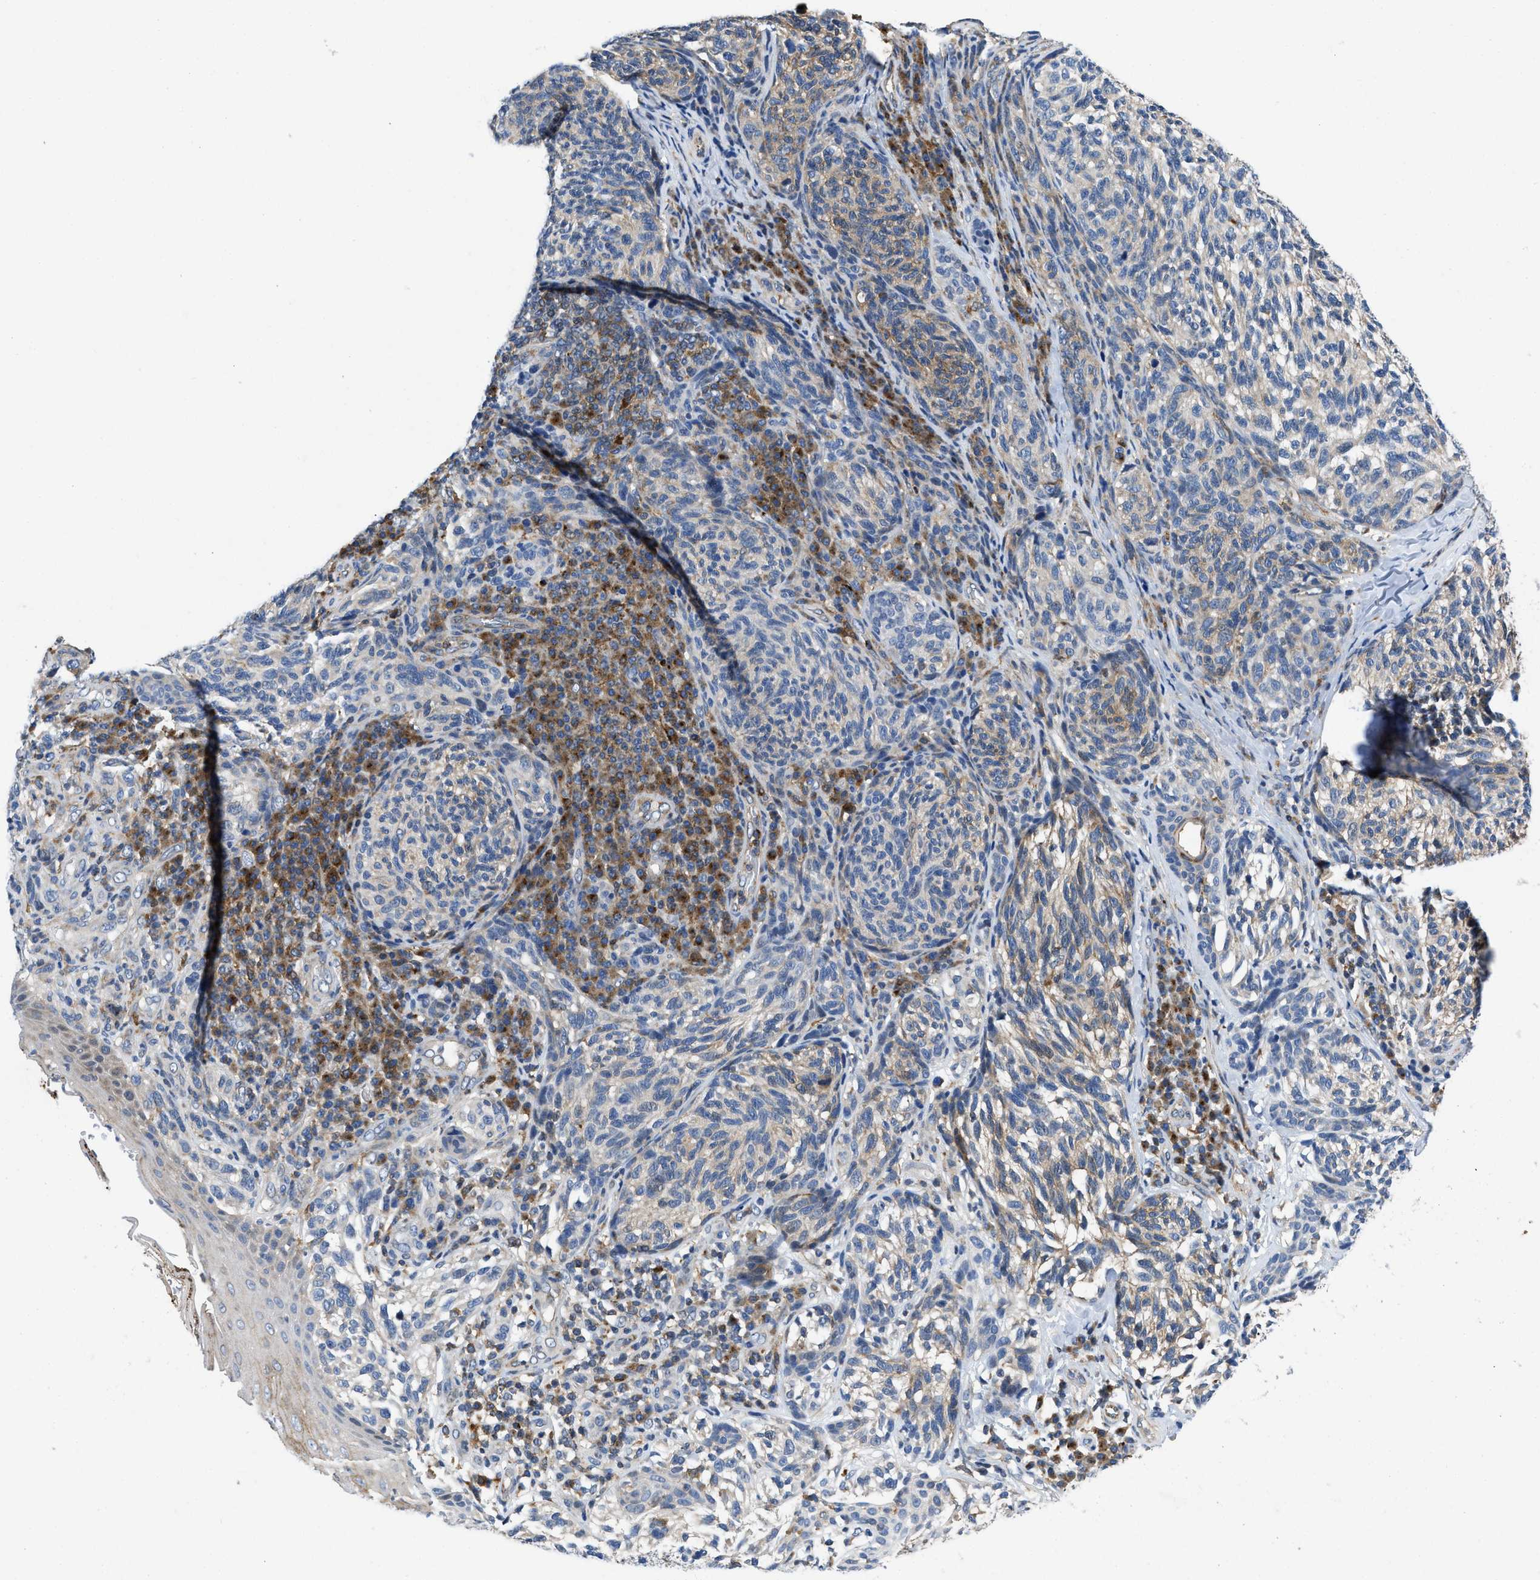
{"staining": {"intensity": "negative", "quantity": "none", "location": "none"}, "tissue": "melanoma", "cell_type": "Tumor cells", "image_type": "cancer", "snomed": [{"axis": "morphology", "description": "Malignant melanoma, NOS"}, {"axis": "topography", "description": "Skin"}], "caption": "Immunohistochemistry (IHC) histopathology image of neoplastic tissue: human melanoma stained with DAB (3,3'-diaminobenzidine) displays no significant protein expression in tumor cells. (Immunohistochemistry (IHC), brightfield microscopy, high magnification).", "gene": "ENPP4", "patient": {"sex": "female", "age": 73}}